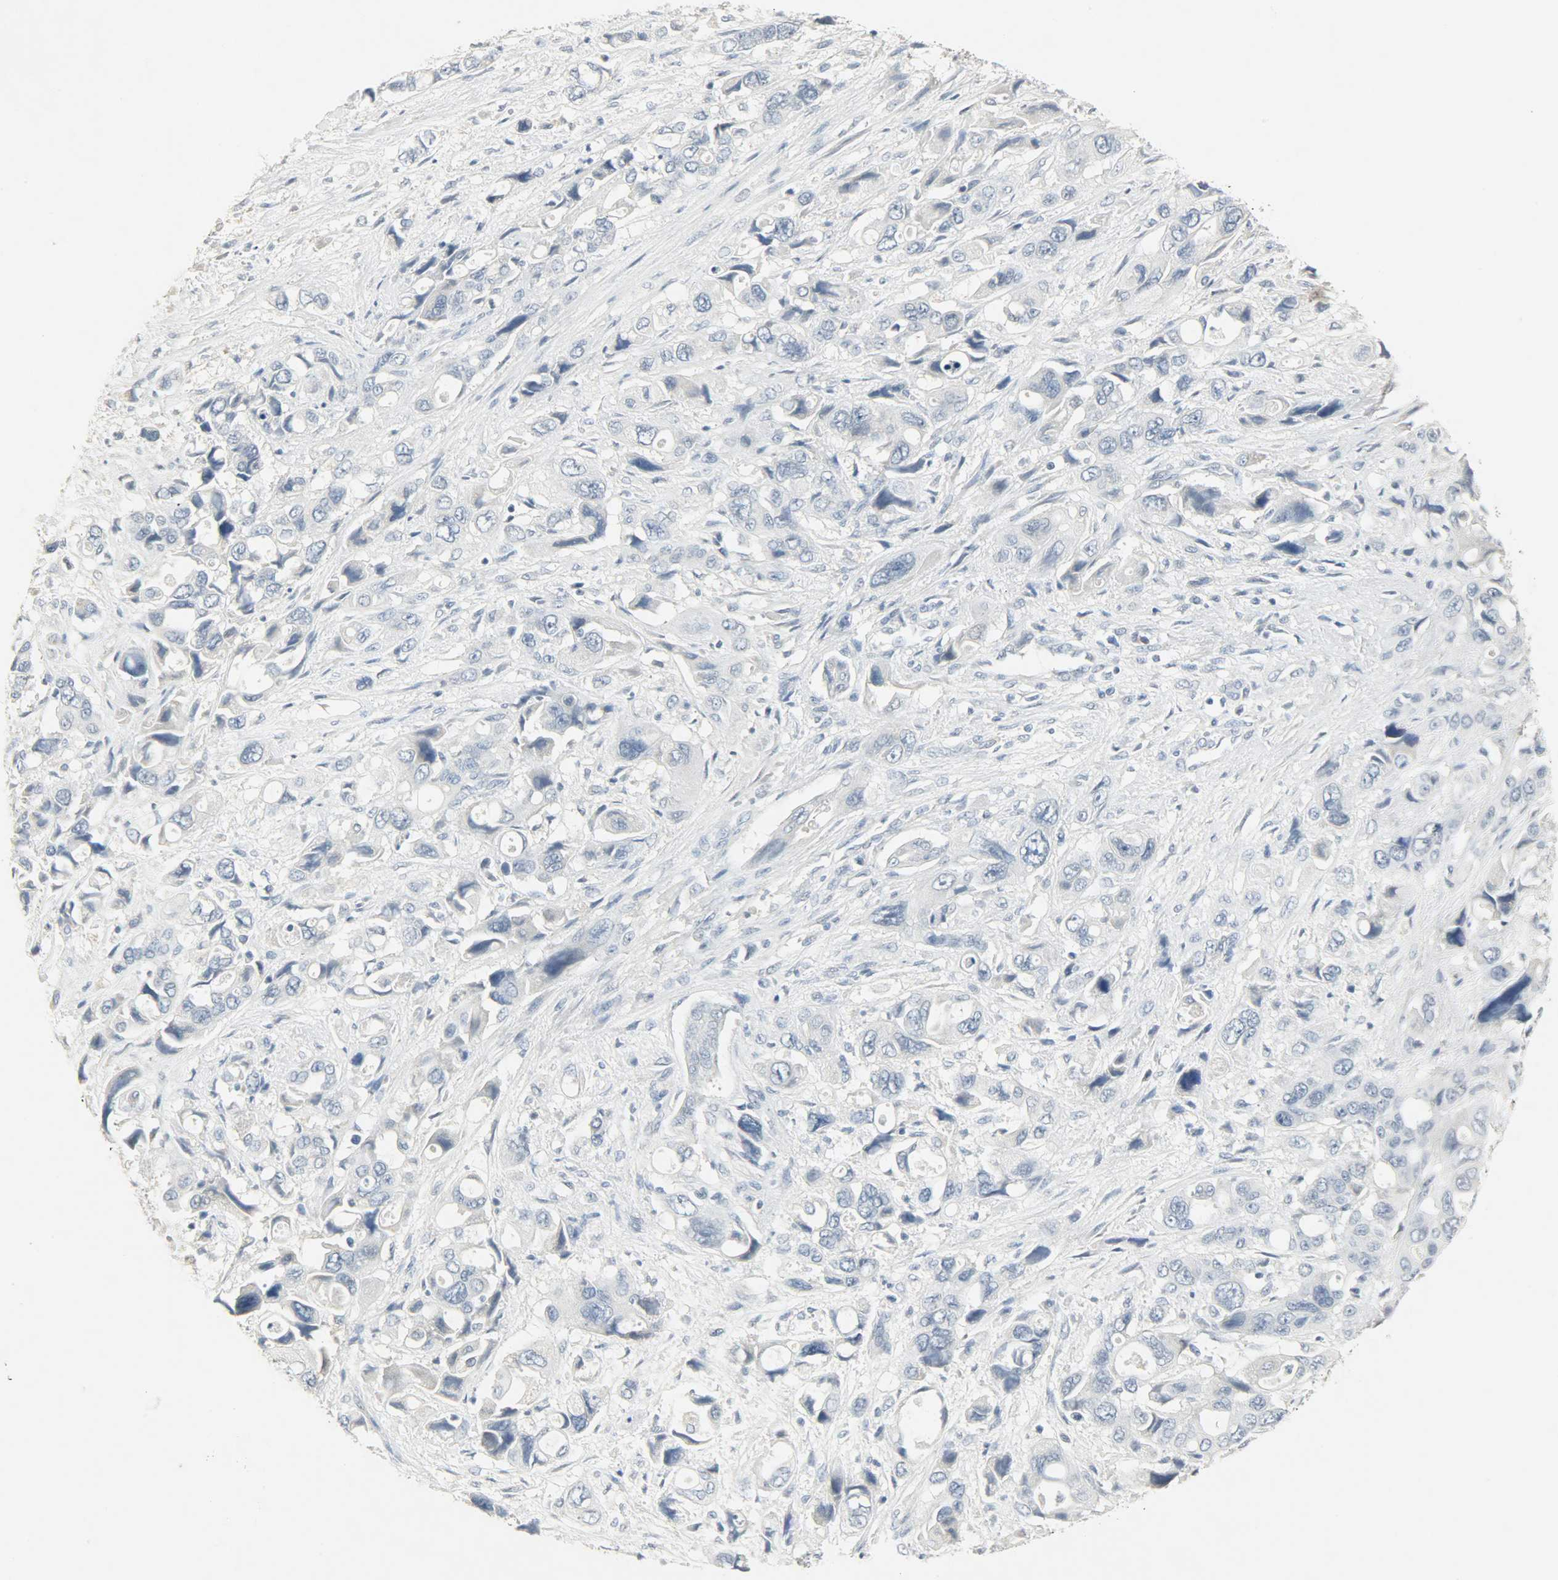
{"staining": {"intensity": "negative", "quantity": "none", "location": "none"}, "tissue": "pancreatic cancer", "cell_type": "Tumor cells", "image_type": "cancer", "snomed": [{"axis": "morphology", "description": "Adenocarcinoma, NOS"}, {"axis": "topography", "description": "Pancreas"}], "caption": "This is an IHC histopathology image of human pancreatic cancer (adenocarcinoma). There is no positivity in tumor cells.", "gene": "CAMK4", "patient": {"sex": "male", "age": 46}}